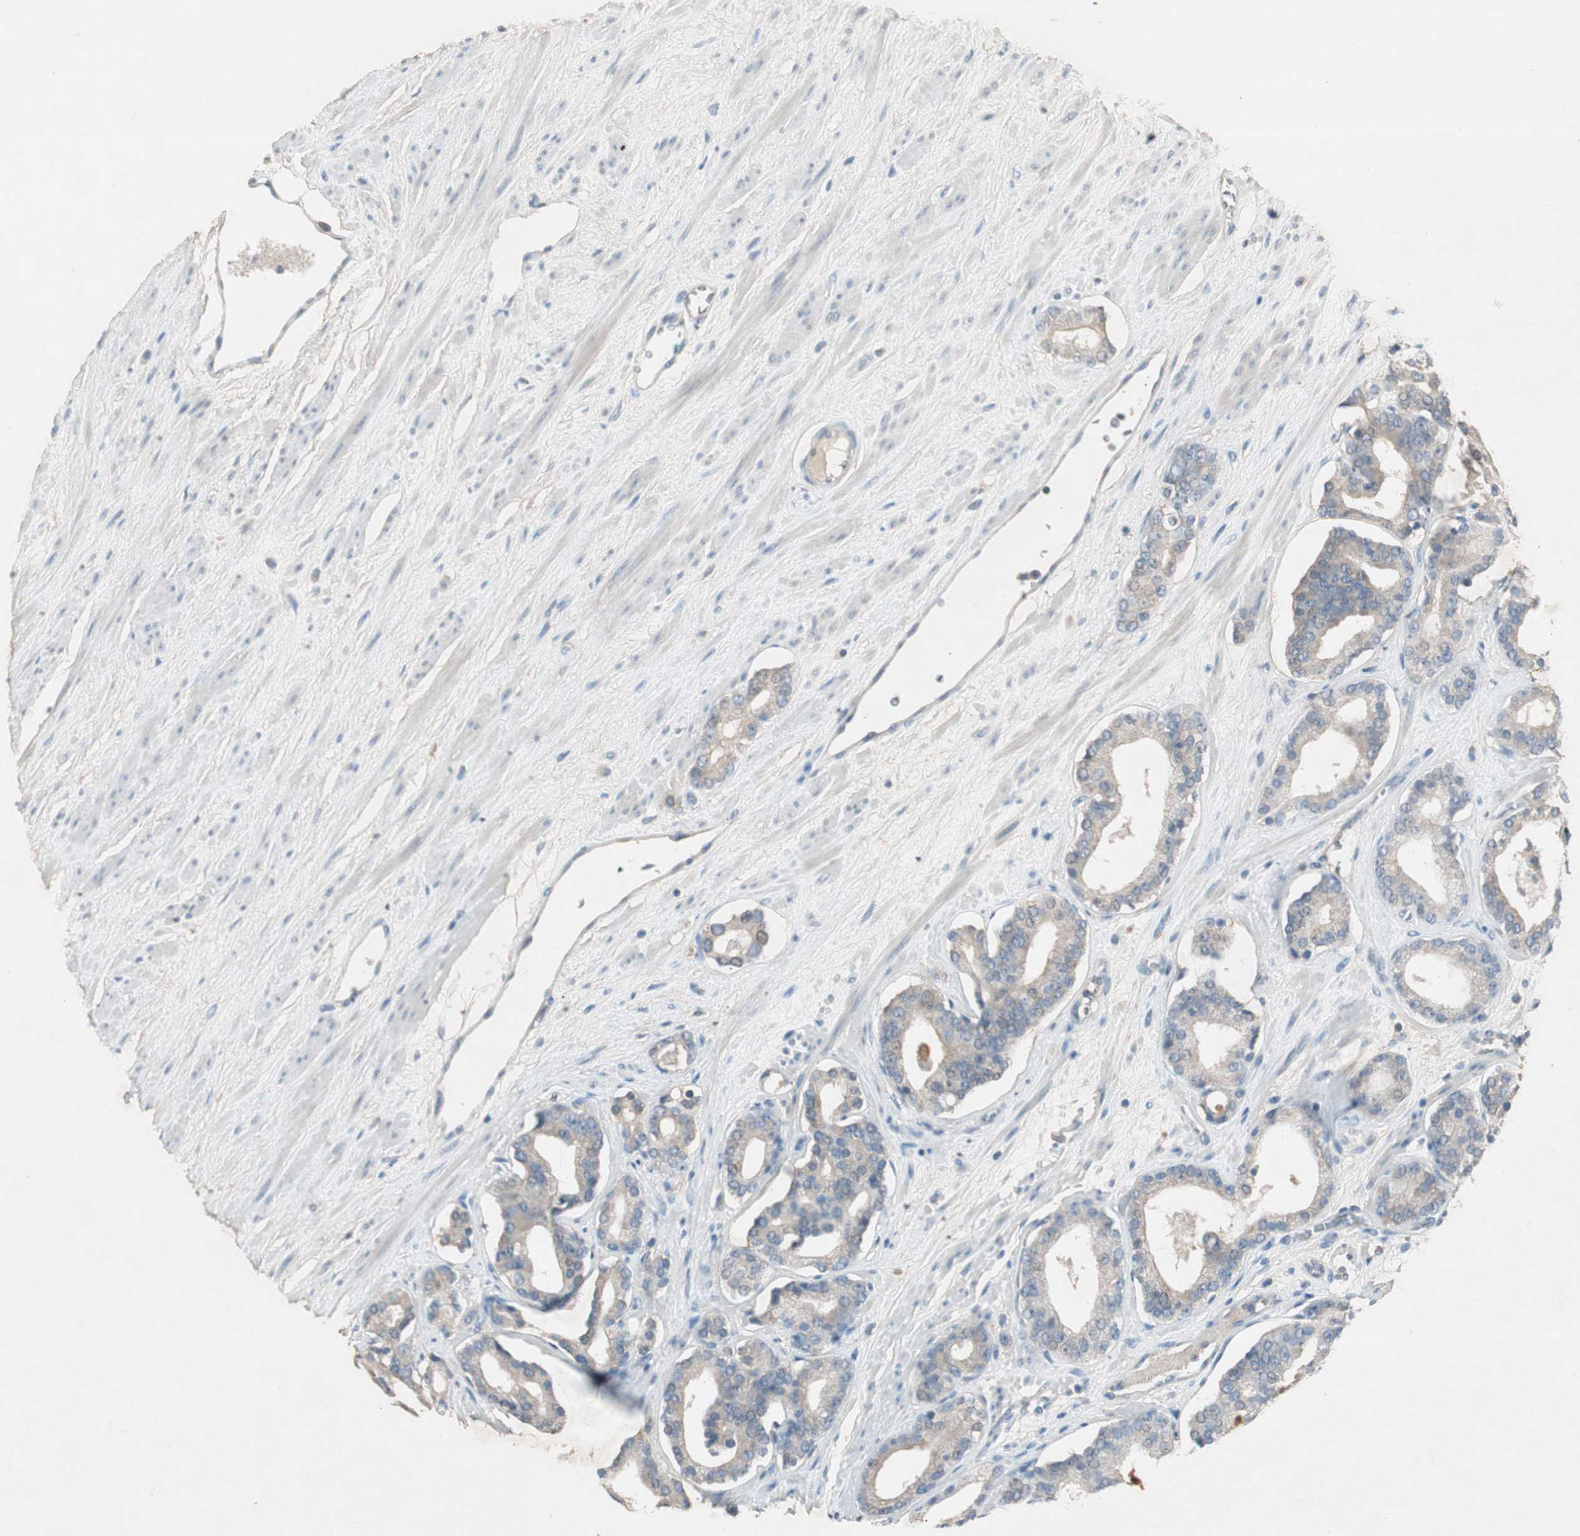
{"staining": {"intensity": "weak", "quantity": ">75%", "location": "cytoplasmic/membranous"}, "tissue": "prostate cancer", "cell_type": "Tumor cells", "image_type": "cancer", "snomed": [{"axis": "morphology", "description": "Adenocarcinoma, Low grade"}, {"axis": "topography", "description": "Prostate"}], "caption": "The micrograph reveals staining of prostate cancer (low-grade adenocarcinoma), revealing weak cytoplasmic/membranous protein staining (brown color) within tumor cells.", "gene": "KHK", "patient": {"sex": "male", "age": 63}}